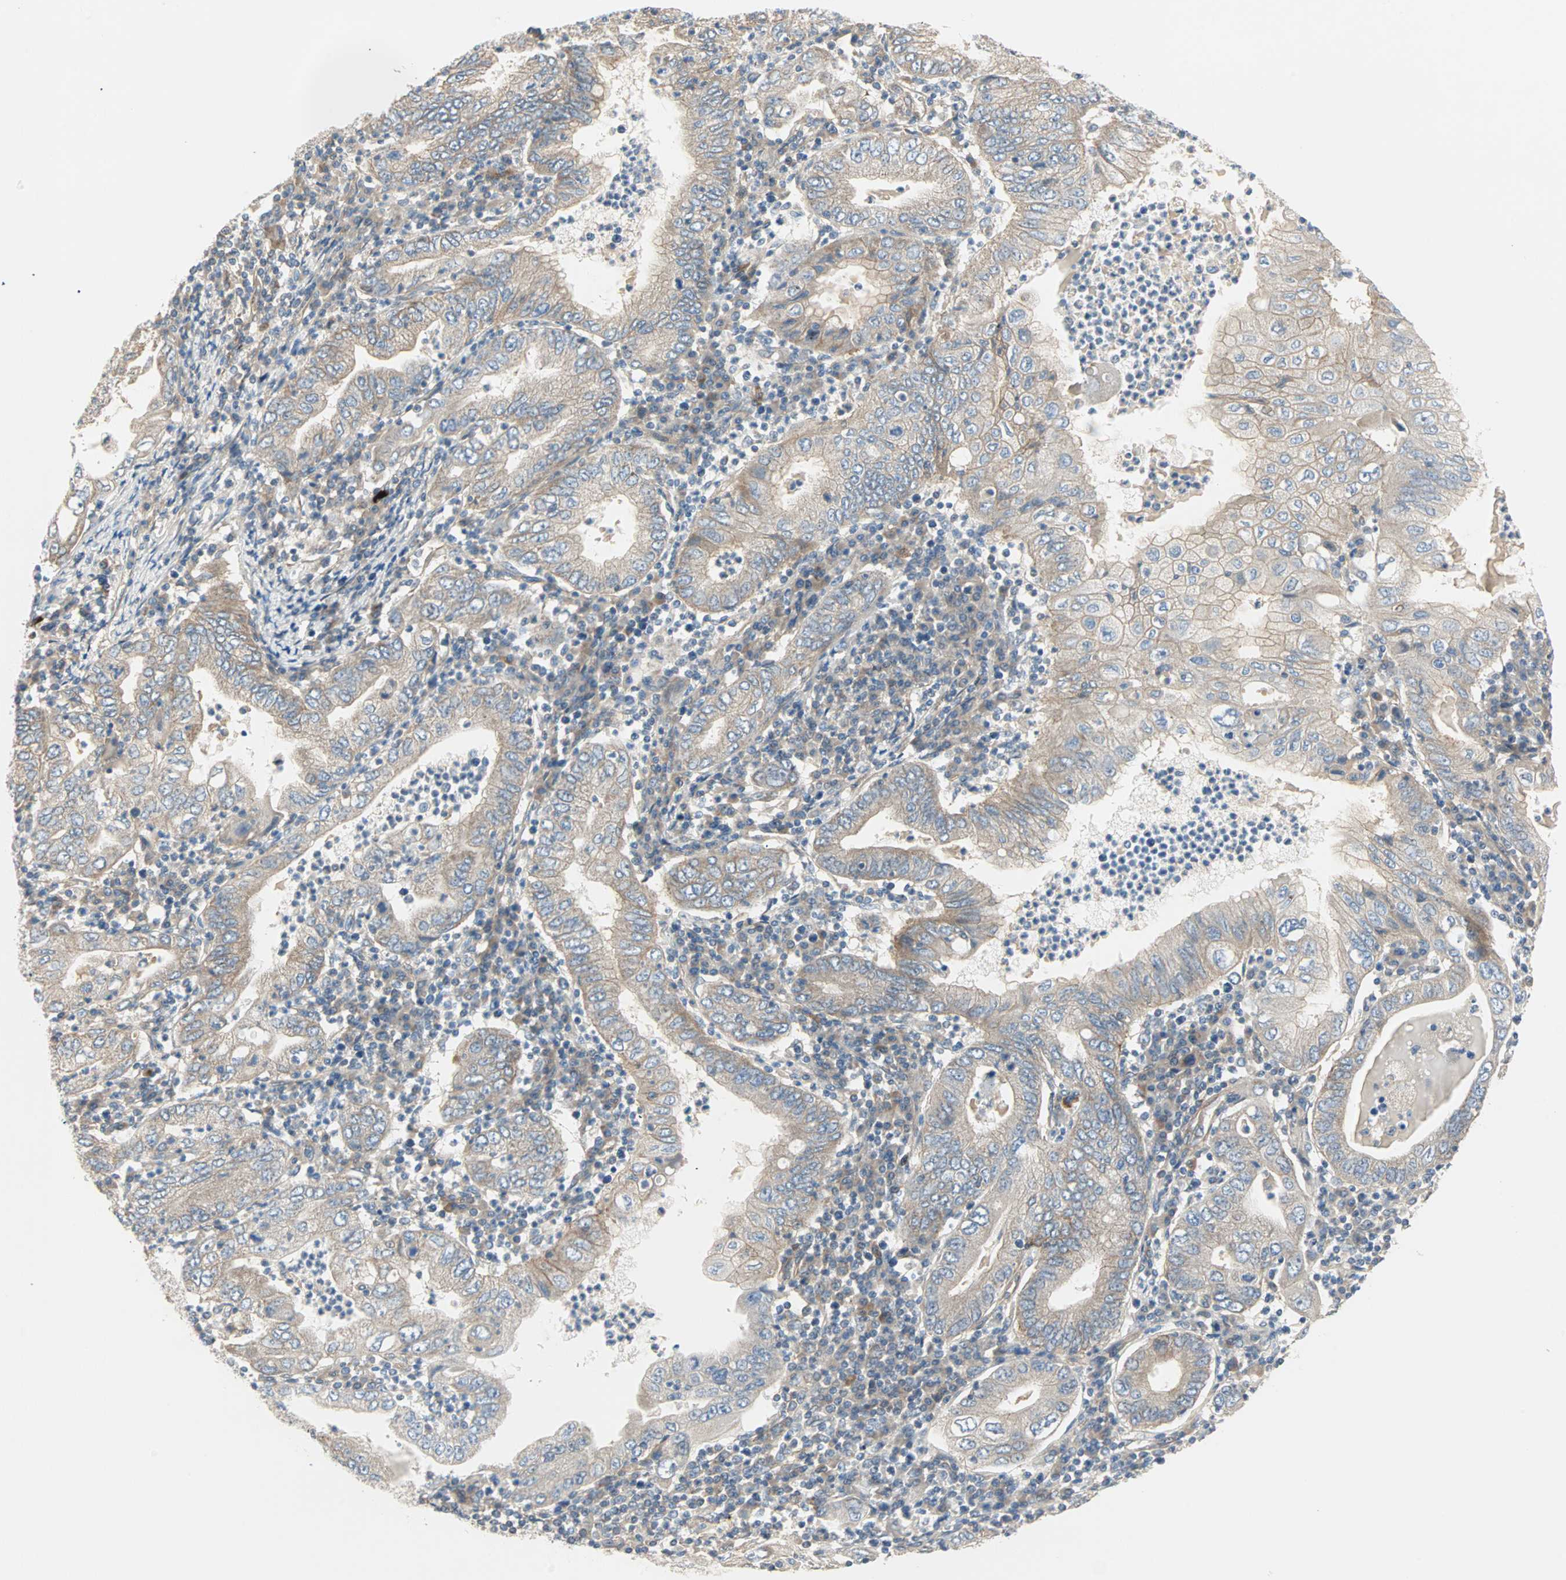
{"staining": {"intensity": "weak", "quantity": ">75%", "location": "cytoplasmic/membranous"}, "tissue": "stomach cancer", "cell_type": "Tumor cells", "image_type": "cancer", "snomed": [{"axis": "morphology", "description": "Normal tissue, NOS"}, {"axis": "morphology", "description": "Adenocarcinoma, NOS"}, {"axis": "topography", "description": "Esophagus"}, {"axis": "topography", "description": "Stomach, upper"}, {"axis": "topography", "description": "Peripheral nerve tissue"}], "caption": "Immunohistochemistry (DAB (3,3'-diaminobenzidine)) staining of human stomach cancer demonstrates weak cytoplasmic/membranous protein staining in about >75% of tumor cells.", "gene": "PDE8A", "patient": {"sex": "male", "age": 62}}